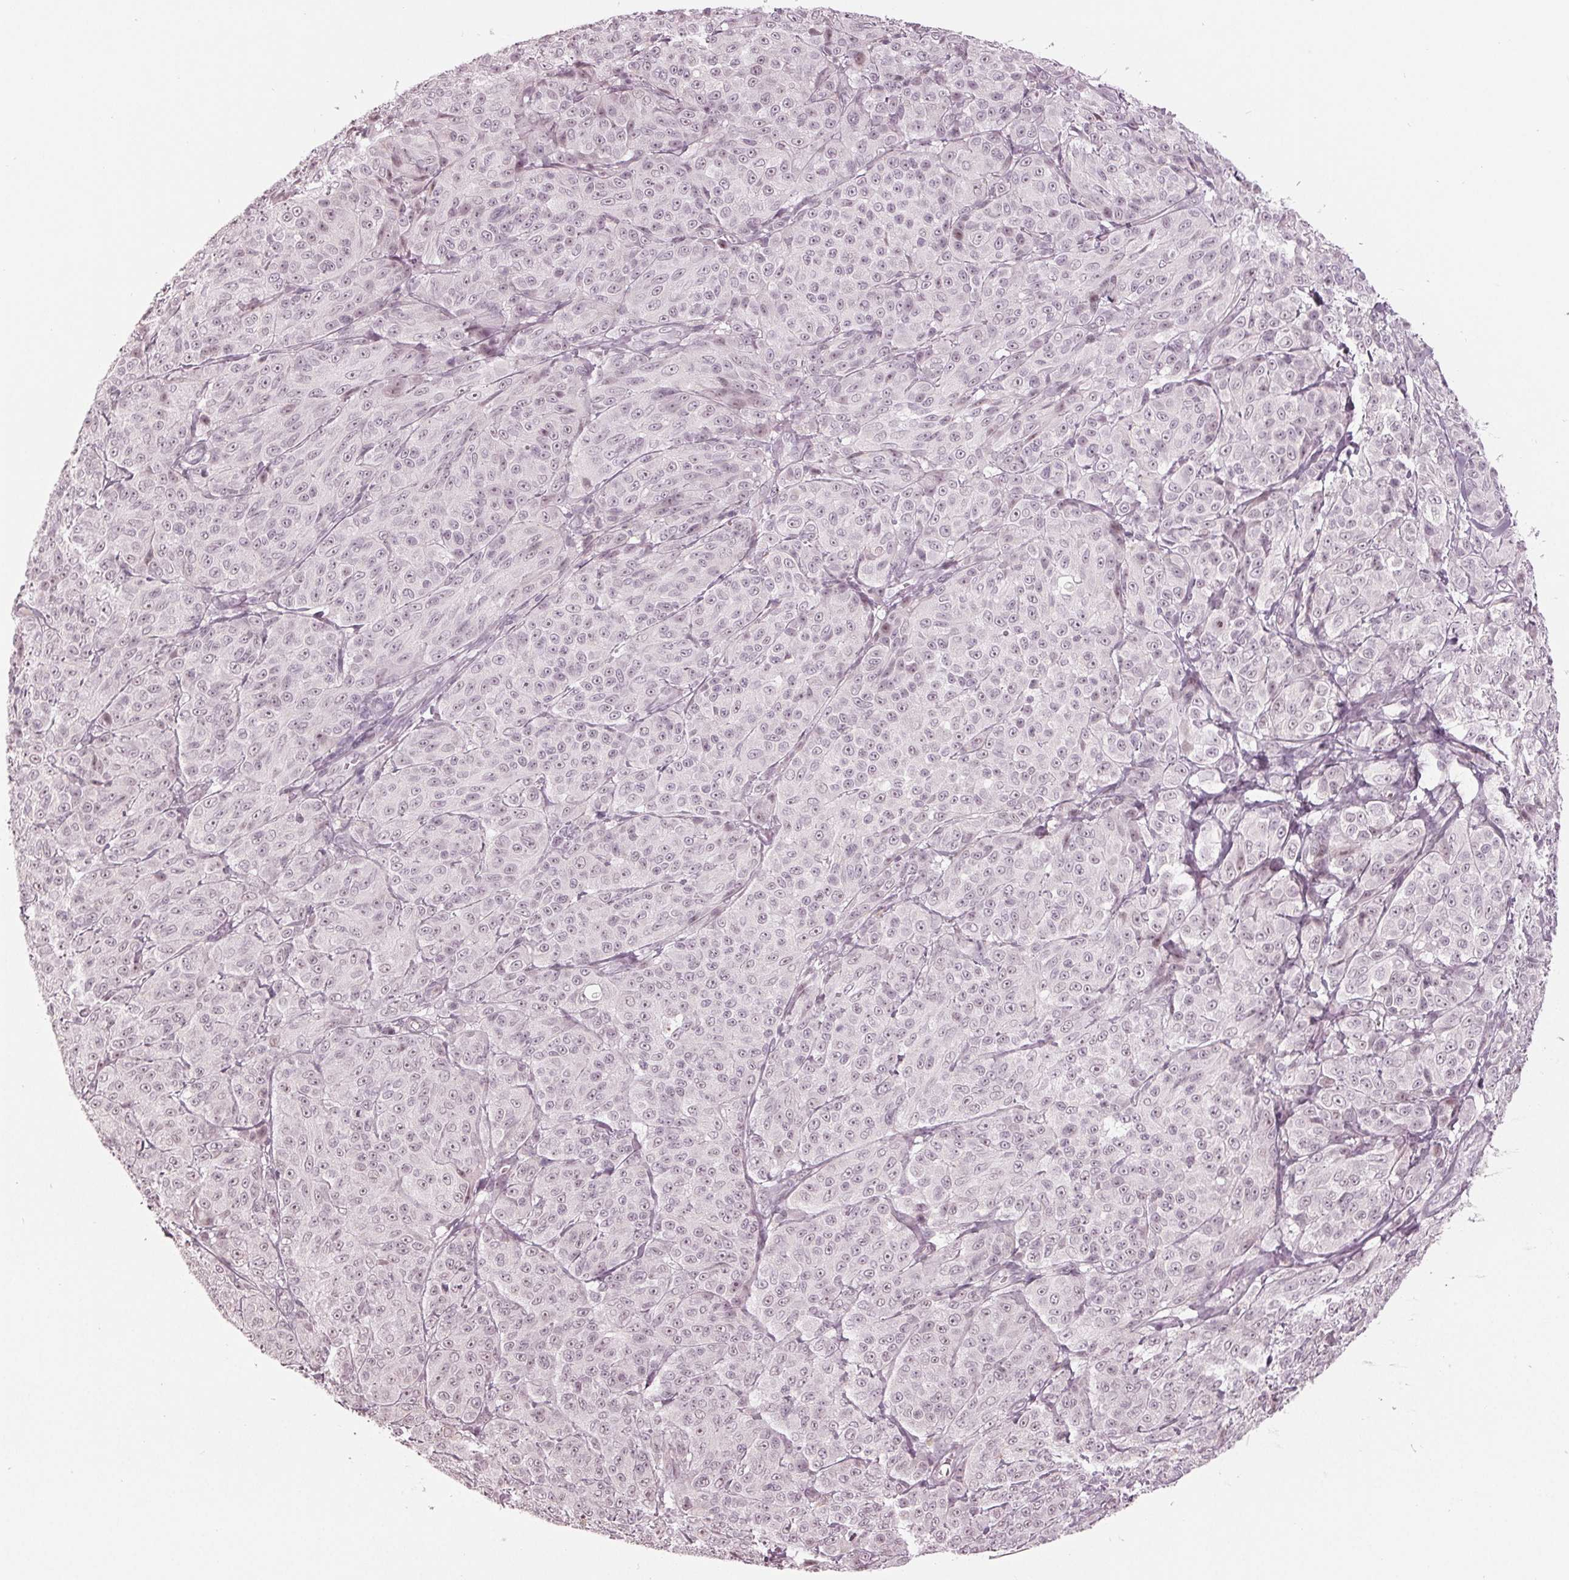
{"staining": {"intensity": "negative", "quantity": "none", "location": "none"}, "tissue": "melanoma", "cell_type": "Tumor cells", "image_type": "cancer", "snomed": [{"axis": "morphology", "description": "Malignant melanoma, NOS"}, {"axis": "topography", "description": "Skin"}], "caption": "Histopathology image shows no protein expression in tumor cells of malignant melanoma tissue.", "gene": "ADPRHL1", "patient": {"sex": "male", "age": 89}}